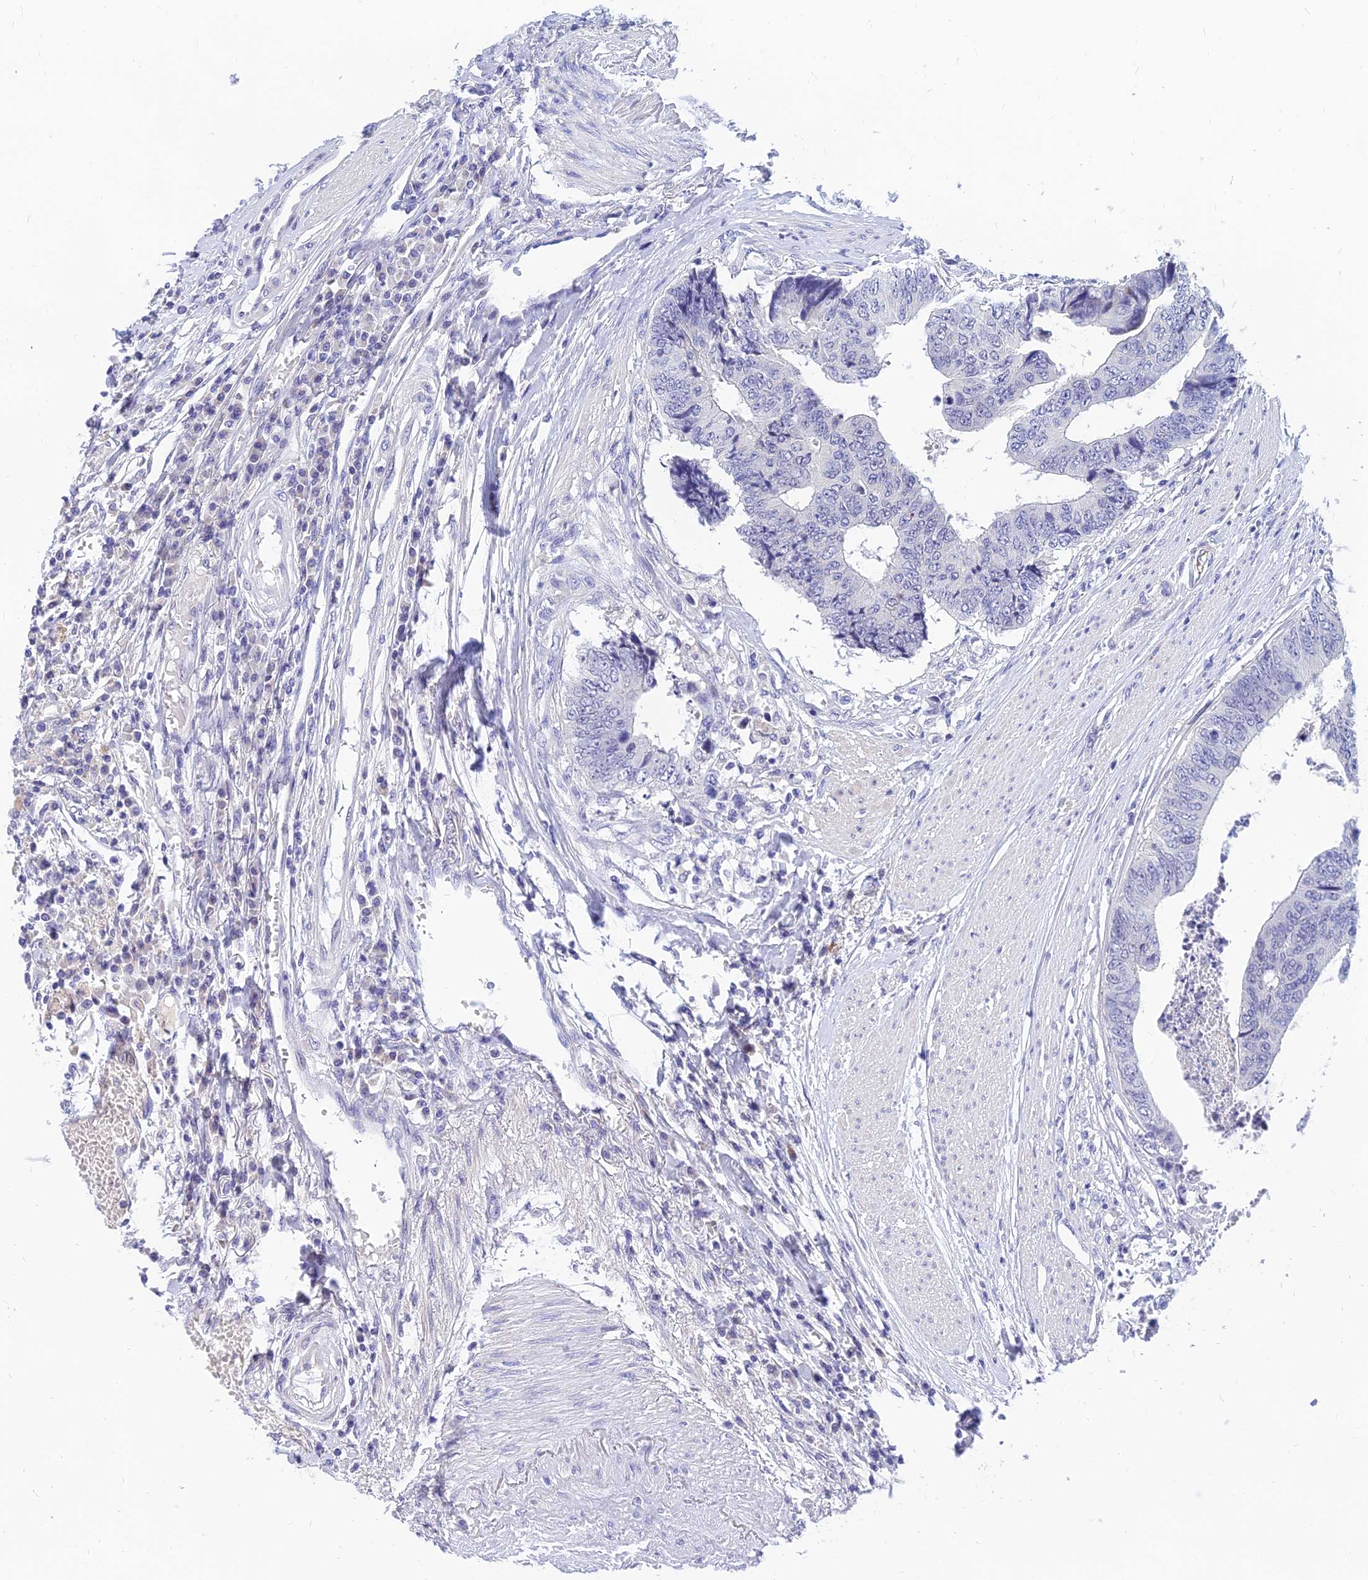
{"staining": {"intensity": "negative", "quantity": "none", "location": "none"}, "tissue": "colorectal cancer", "cell_type": "Tumor cells", "image_type": "cancer", "snomed": [{"axis": "morphology", "description": "Adenocarcinoma, NOS"}, {"axis": "topography", "description": "Rectum"}], "caption": "Tumor cells are negative for brown protein staining in colorectal adenocarcinoma.", "gene": "TMEM161B", "patient": {"sex": "male", "age": 84}}